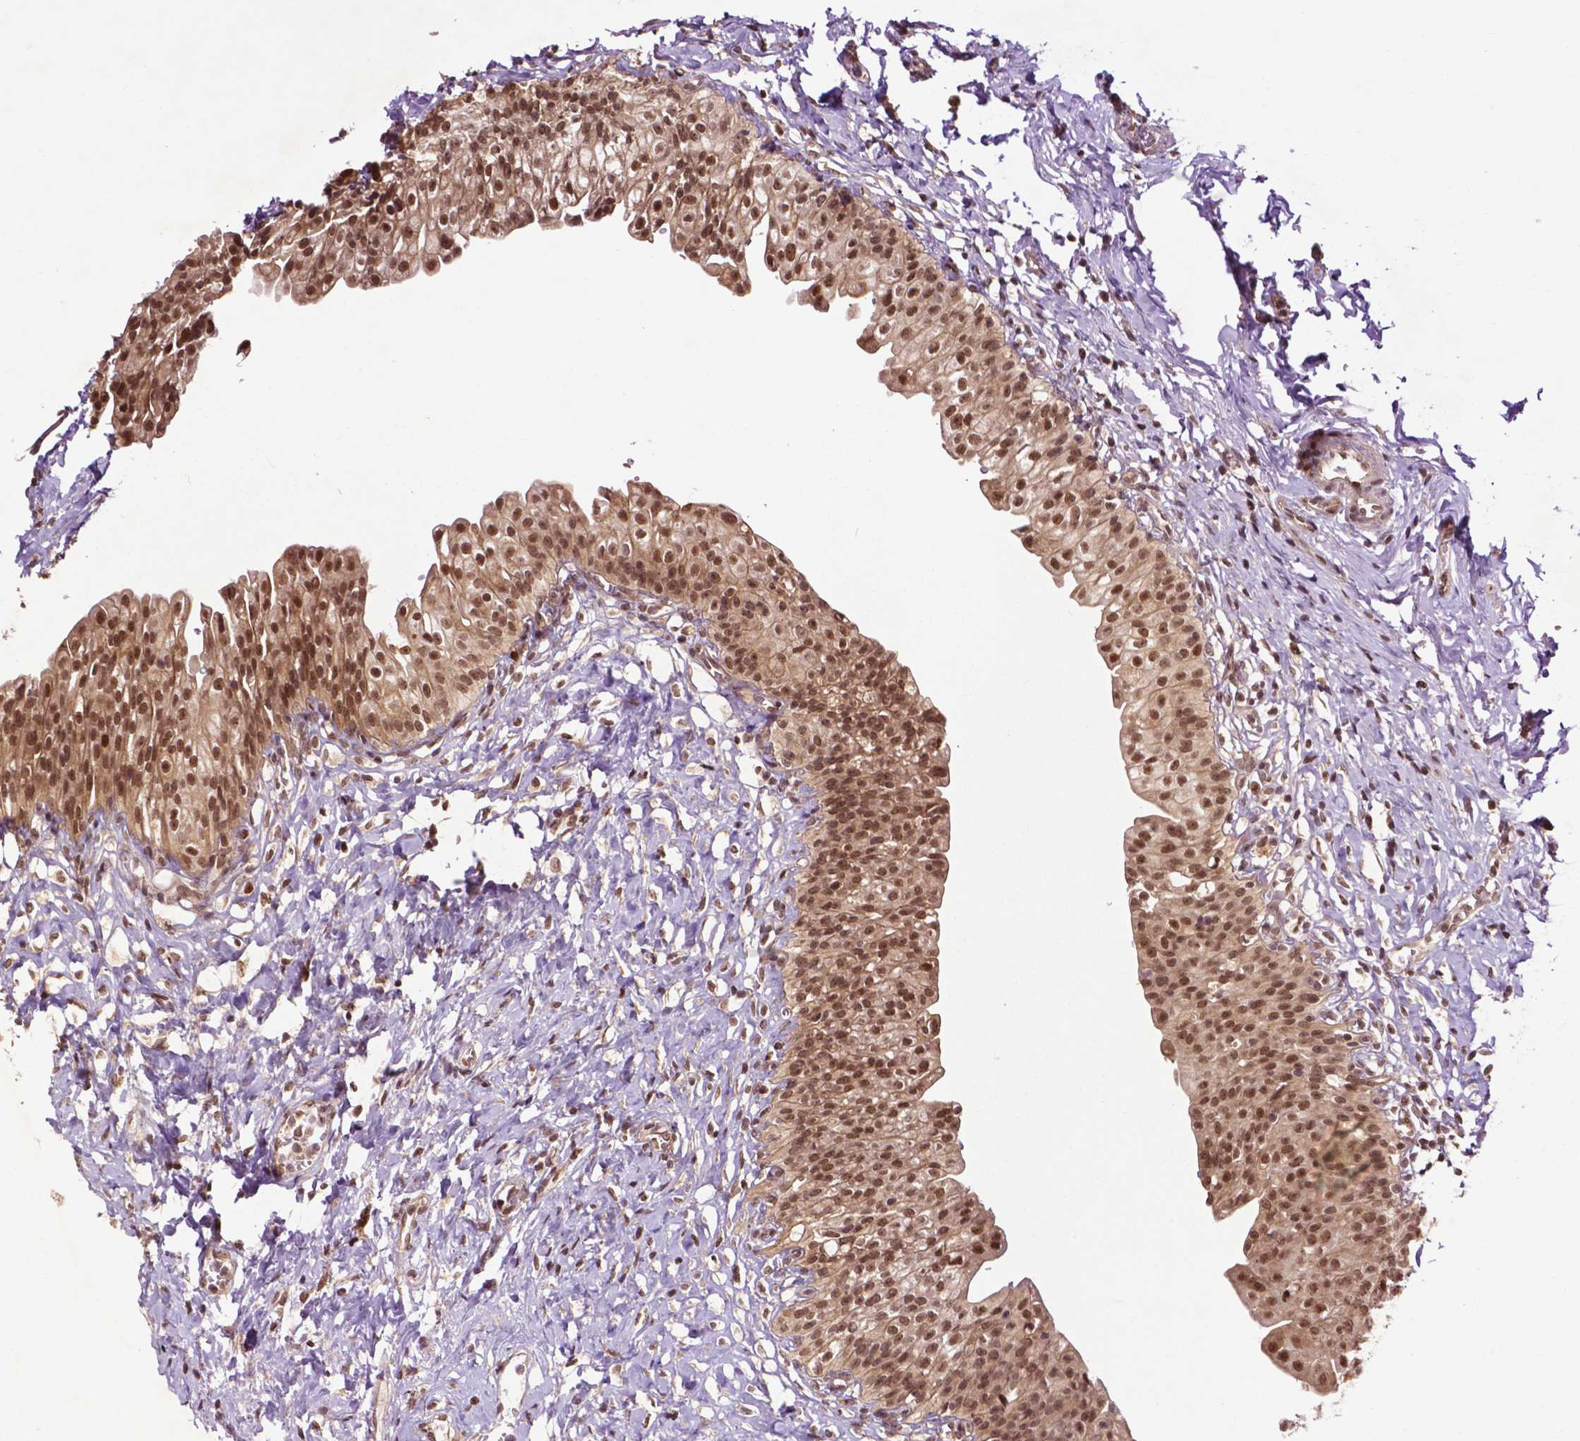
{"staining": {"intensity": "moderate", "quantity": ">75%", "location": "cytoplasmic/membranous,nuclear"}, "tissue": "urinary bladder", "cell_type": "Urothelial cells", "image_type": "normal", "snomed": [{"axis": "morphology", "description": "Normal tissue, NOS"}, {"axis": "topography", "description": "Urinary bladder"}], "caption": "Urinary bladder stained for a protein displays moderate cytoplasmic/membranous,nuclear positivity in urothelial cells.", "gene": "TMX2", "patient": {"sex": "male", "age": 76}}